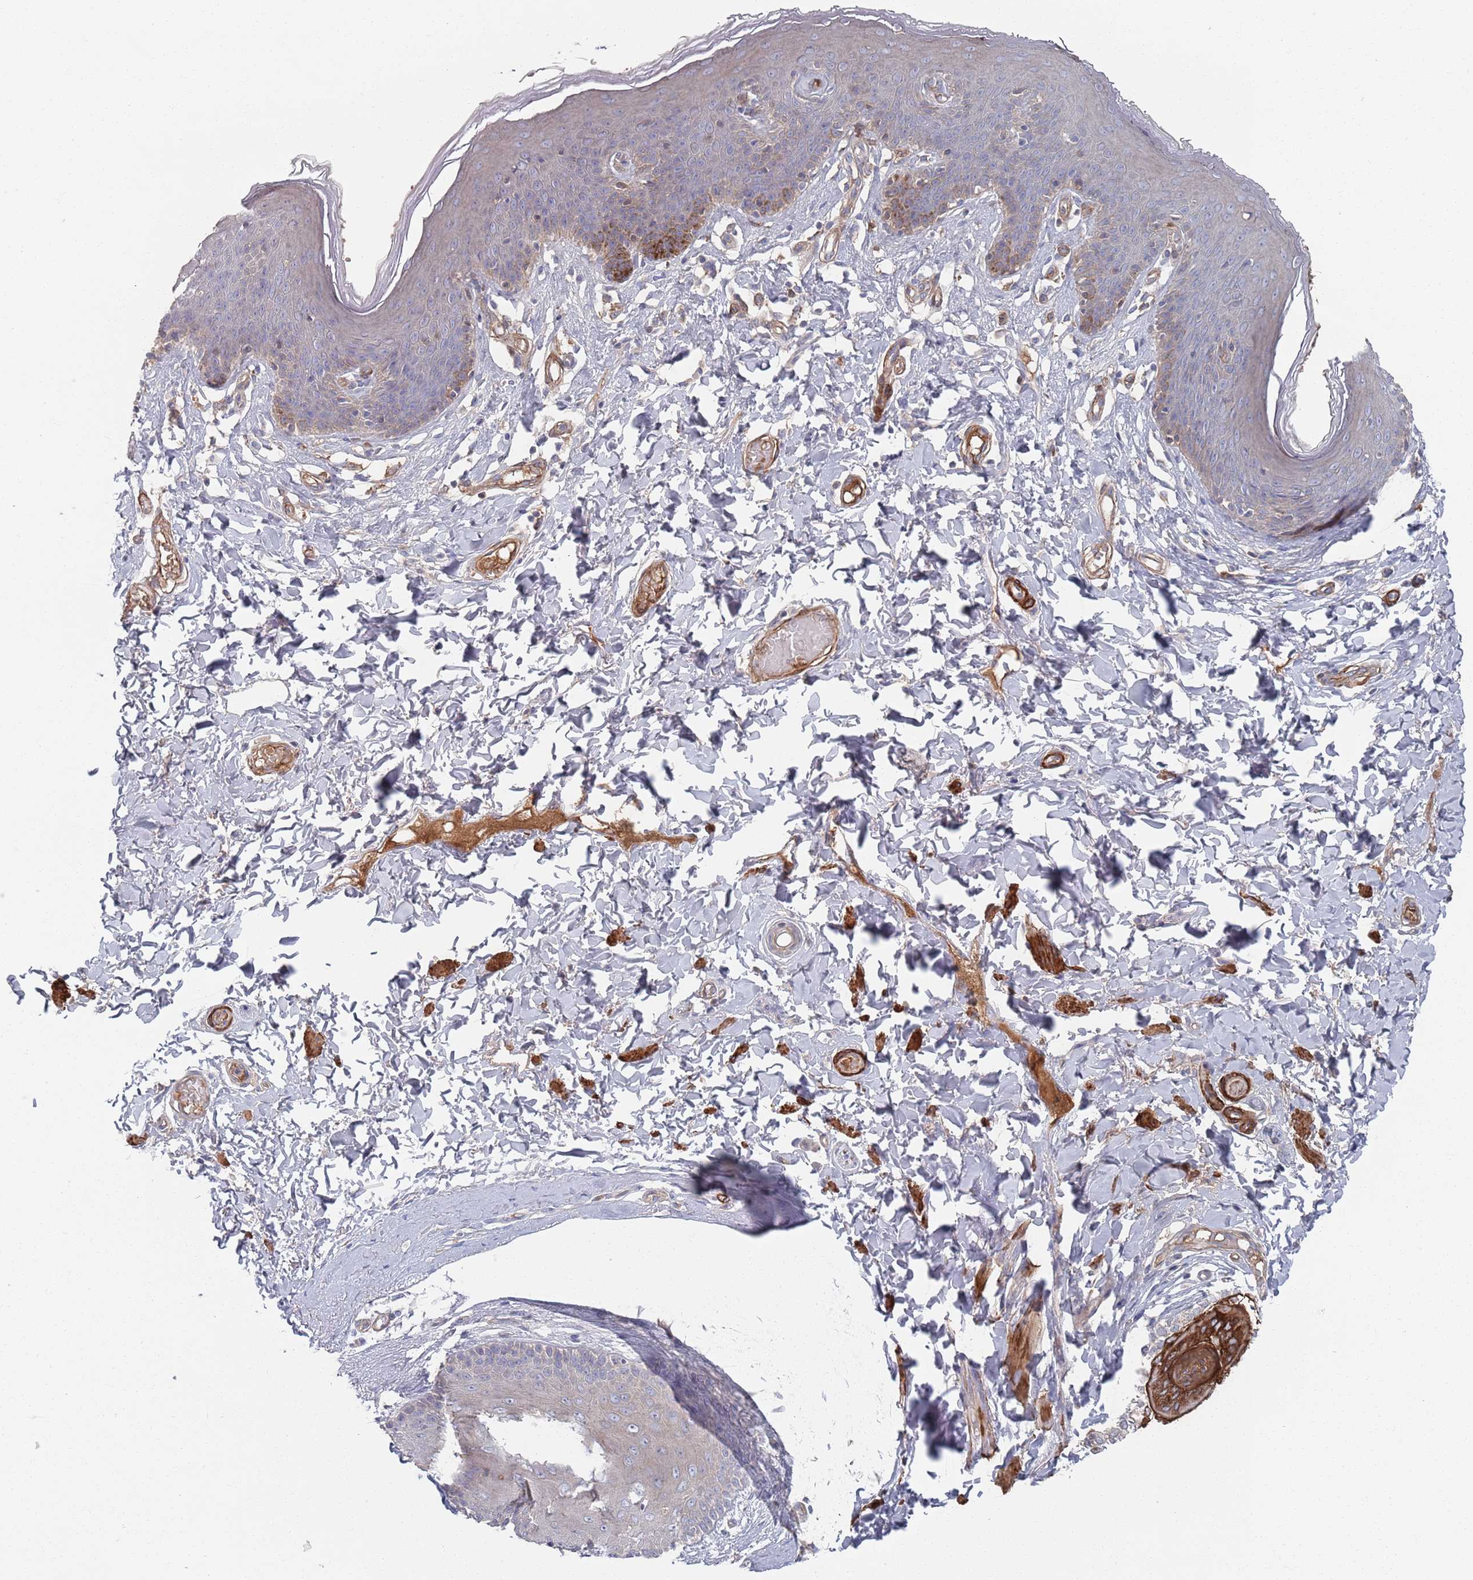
{"staining": {"intensity": "moderate", "quantity": "<25%", "location": "cytoplasmic/membranous"}, "tissue": "skin", "cell_type": "Epidermal cells", "image_type": "normal", "snomed": [{"axis": "morphology", "description": "Normal tissue, NOS"}, {"axis": "topography", "description": "Vulva"}], "caption": "Brown immunohistochemical staining in normal skin displays moderate cytoplasmic/membranous expression in about <25% of epidermal cells.", "gene": "PLEKHA4", "patient": {"sex": "female", "age": 66}}